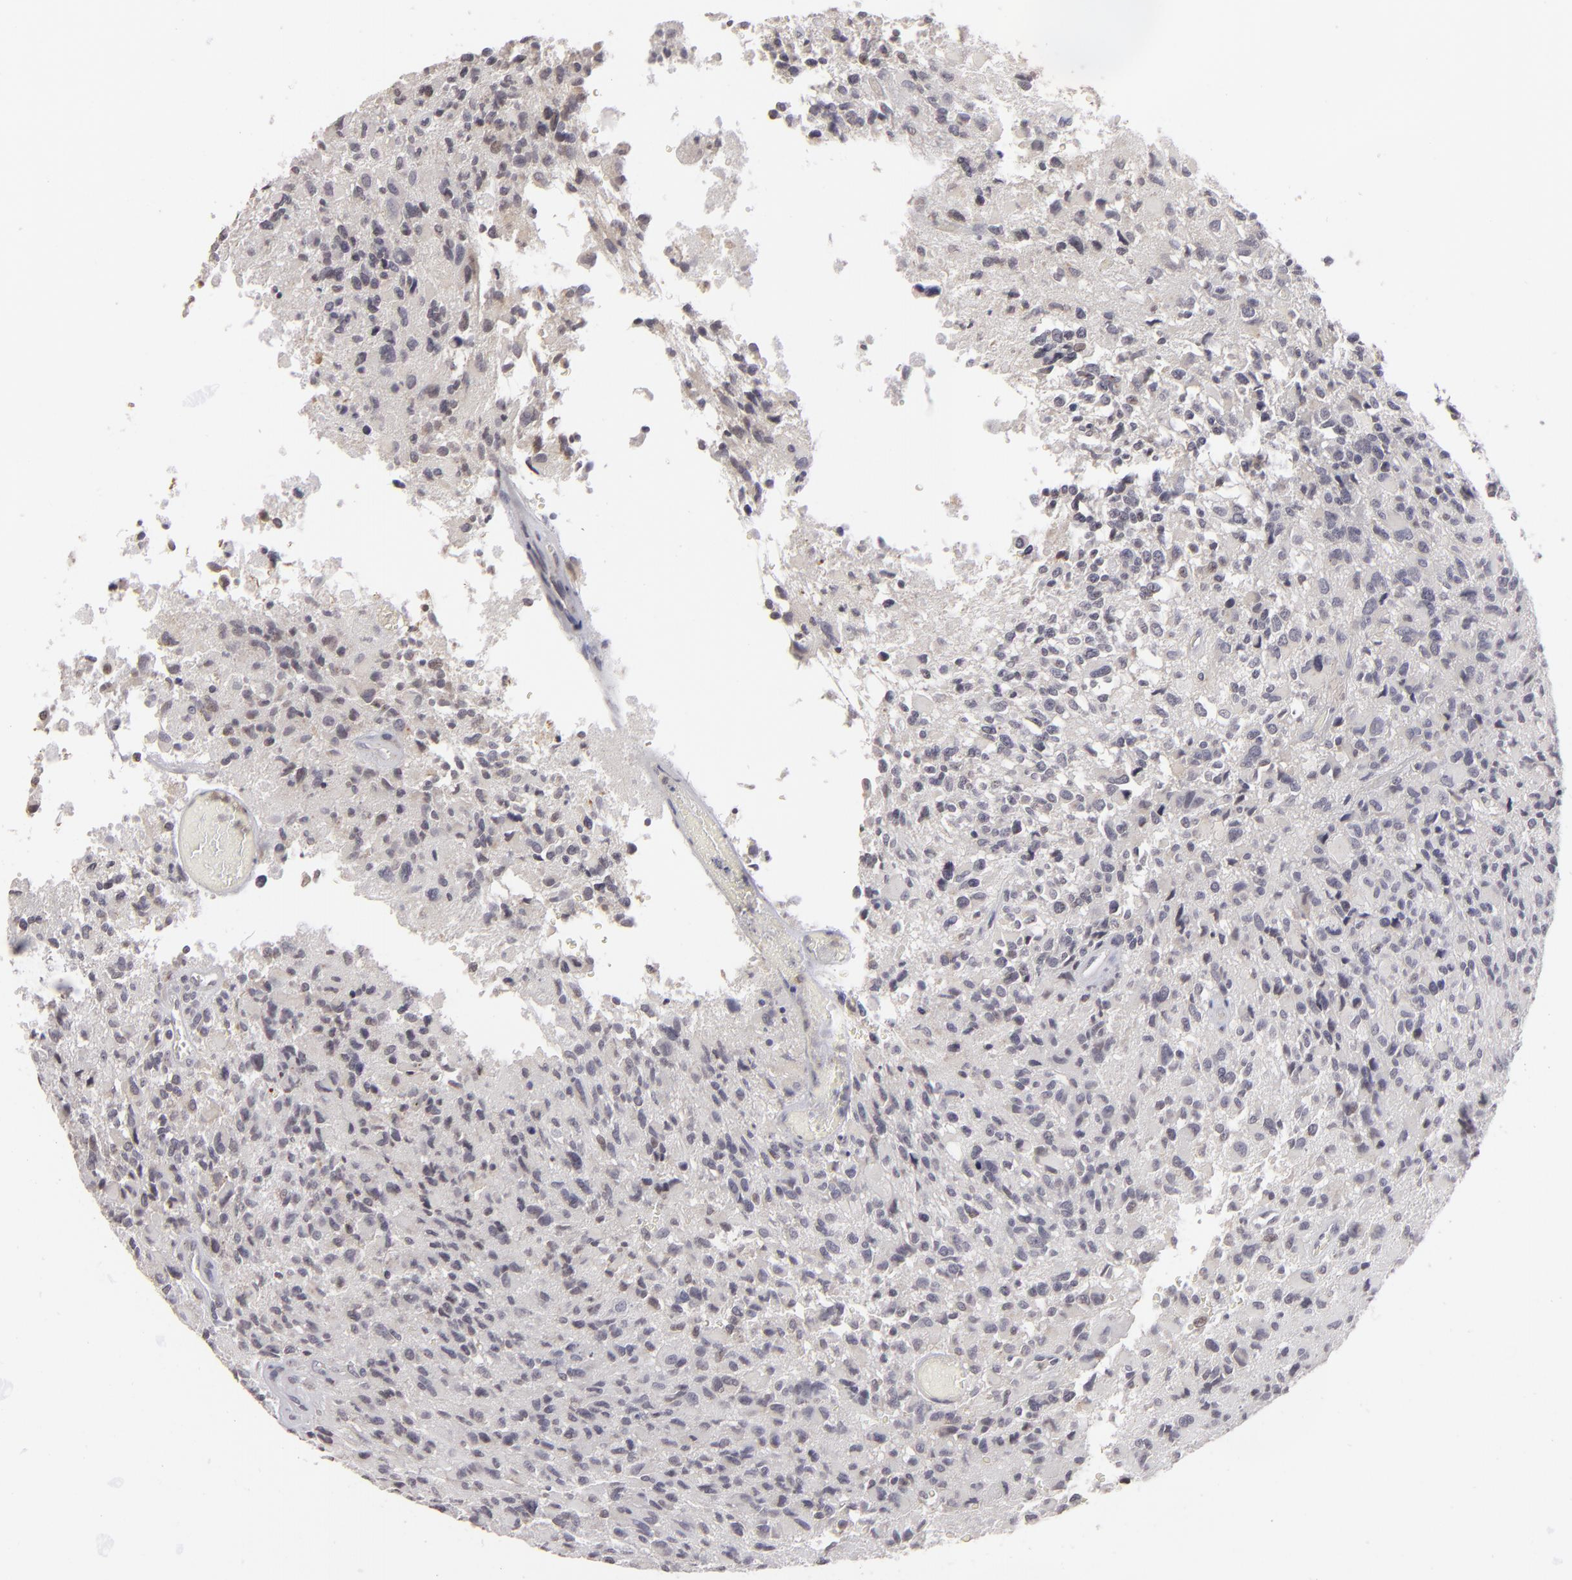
{"staining": {"intensity": "negative", "quantity": "none", "location": "none"}, "tissue": "glioma", "cell_type": "Tumor cells", "image_type": "cancer", "snomed": [{"axis": "morphology", "description": "Glioma, malignant, High grade"}, {"axis": "topography", "description": "Brain"}], "caption": "Immunohistochemistry (IHC) image of human glioma stained for a protein (brown), which exhibits no staining in tumor cells.", "gene": "CLDN2", "patient": {"sex": "male", "age": 69}}